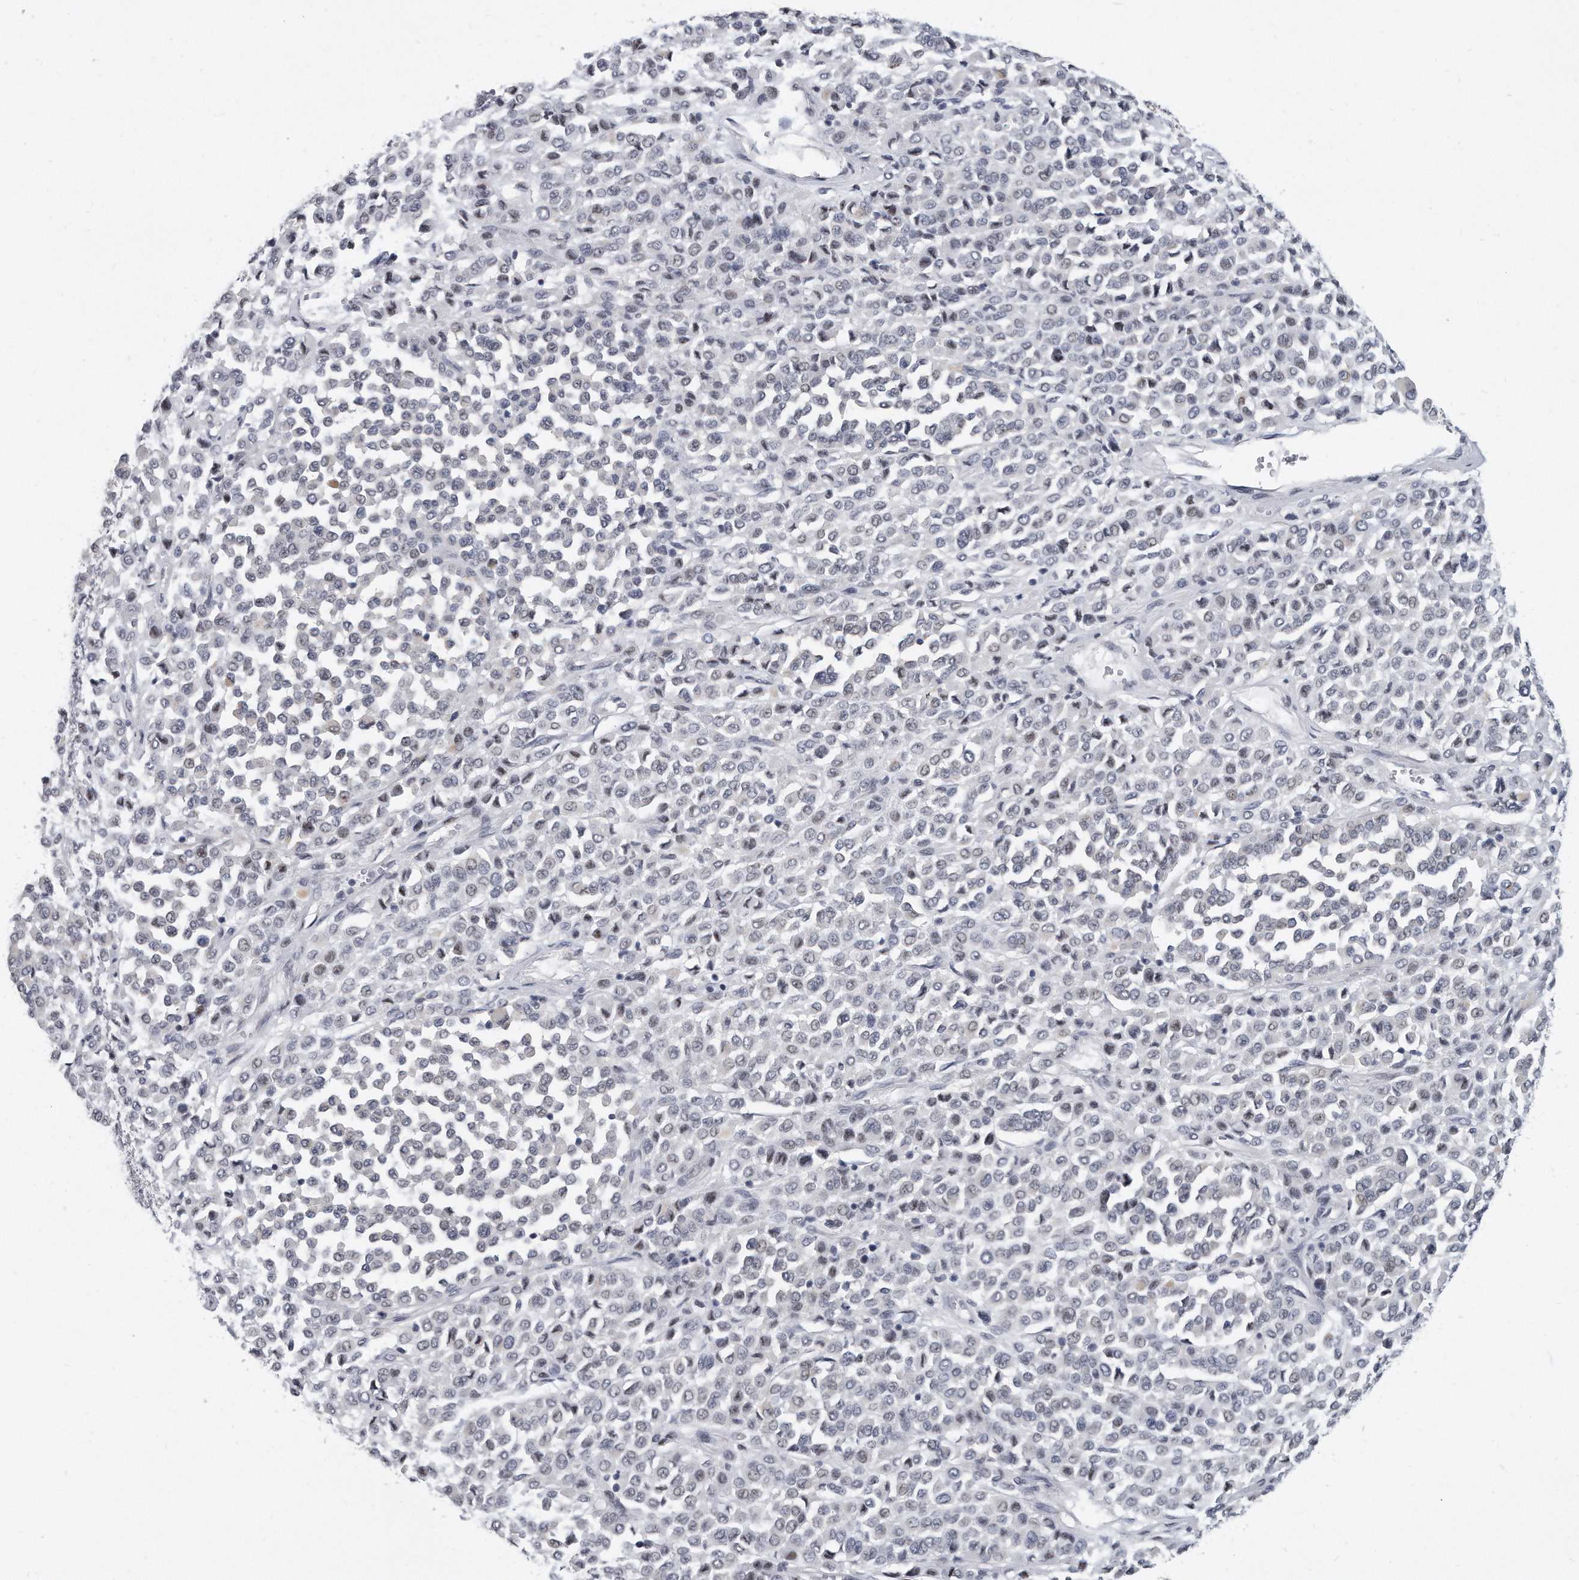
{"staining": {"intensity": "negative", "quantity": "none", "location": "none"}, "tissue": "melanoma", "cell_type": "Tumor cells", "image_type": "cancer", "snomed": [{"axis": "morphology", "description": "Malignant melanoma, Metastatic site"}, {"axis": "topography", "description": "Pancreas"}], "caption": "This is a histopathology image of immunohistochemistry (IHC) staining of melanoma, which shows no staining in tumor cells.", "gene": "TFCP2L1", "patient": {"sex": "female", "age": 30}}